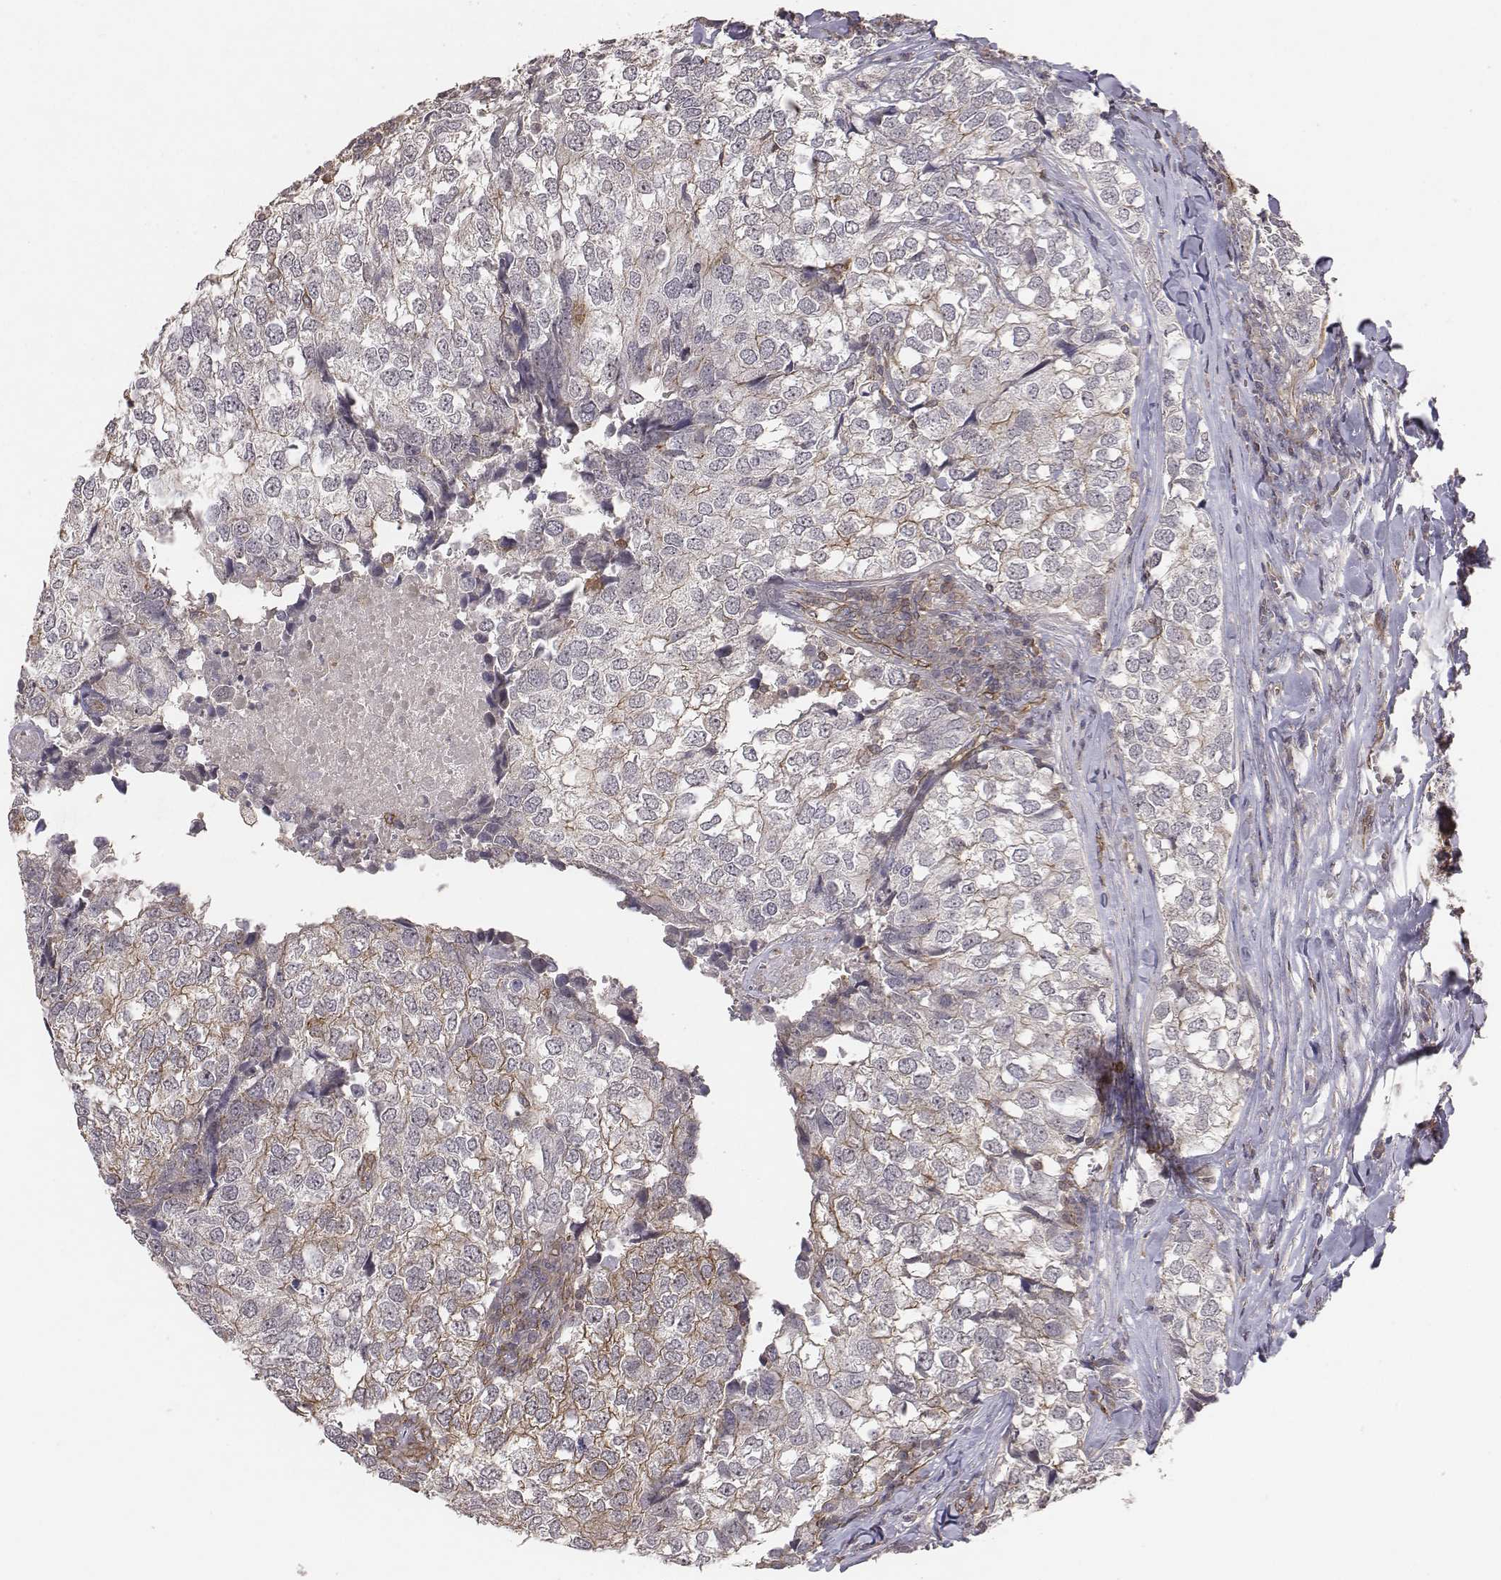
{"staining": {"intensity": "weak", "quantity": "<25%", "location": "cytoplasmic/membranous"}, "tissue": "breast cancer", "cell_type": "Tumor cells", "image_type": "cancer", "snomed": [{"axis": "morphology", "description": "Duct carcinoma"}, {"axis": "topography", "description": "Breast"}], "caption": "Immunohistochemical staining of intraductal carcinoma (breast) demonstrates no significant staining in tumor cells. (Stains: DAB (3,3'-diaminobenzidine) immunohistochemistry with hematoxylin counter stain, Microscopy: brightfield microscopy at high magnification).", "gene": "PTPRG", "patient": {"sex": "female", "age": 30}}